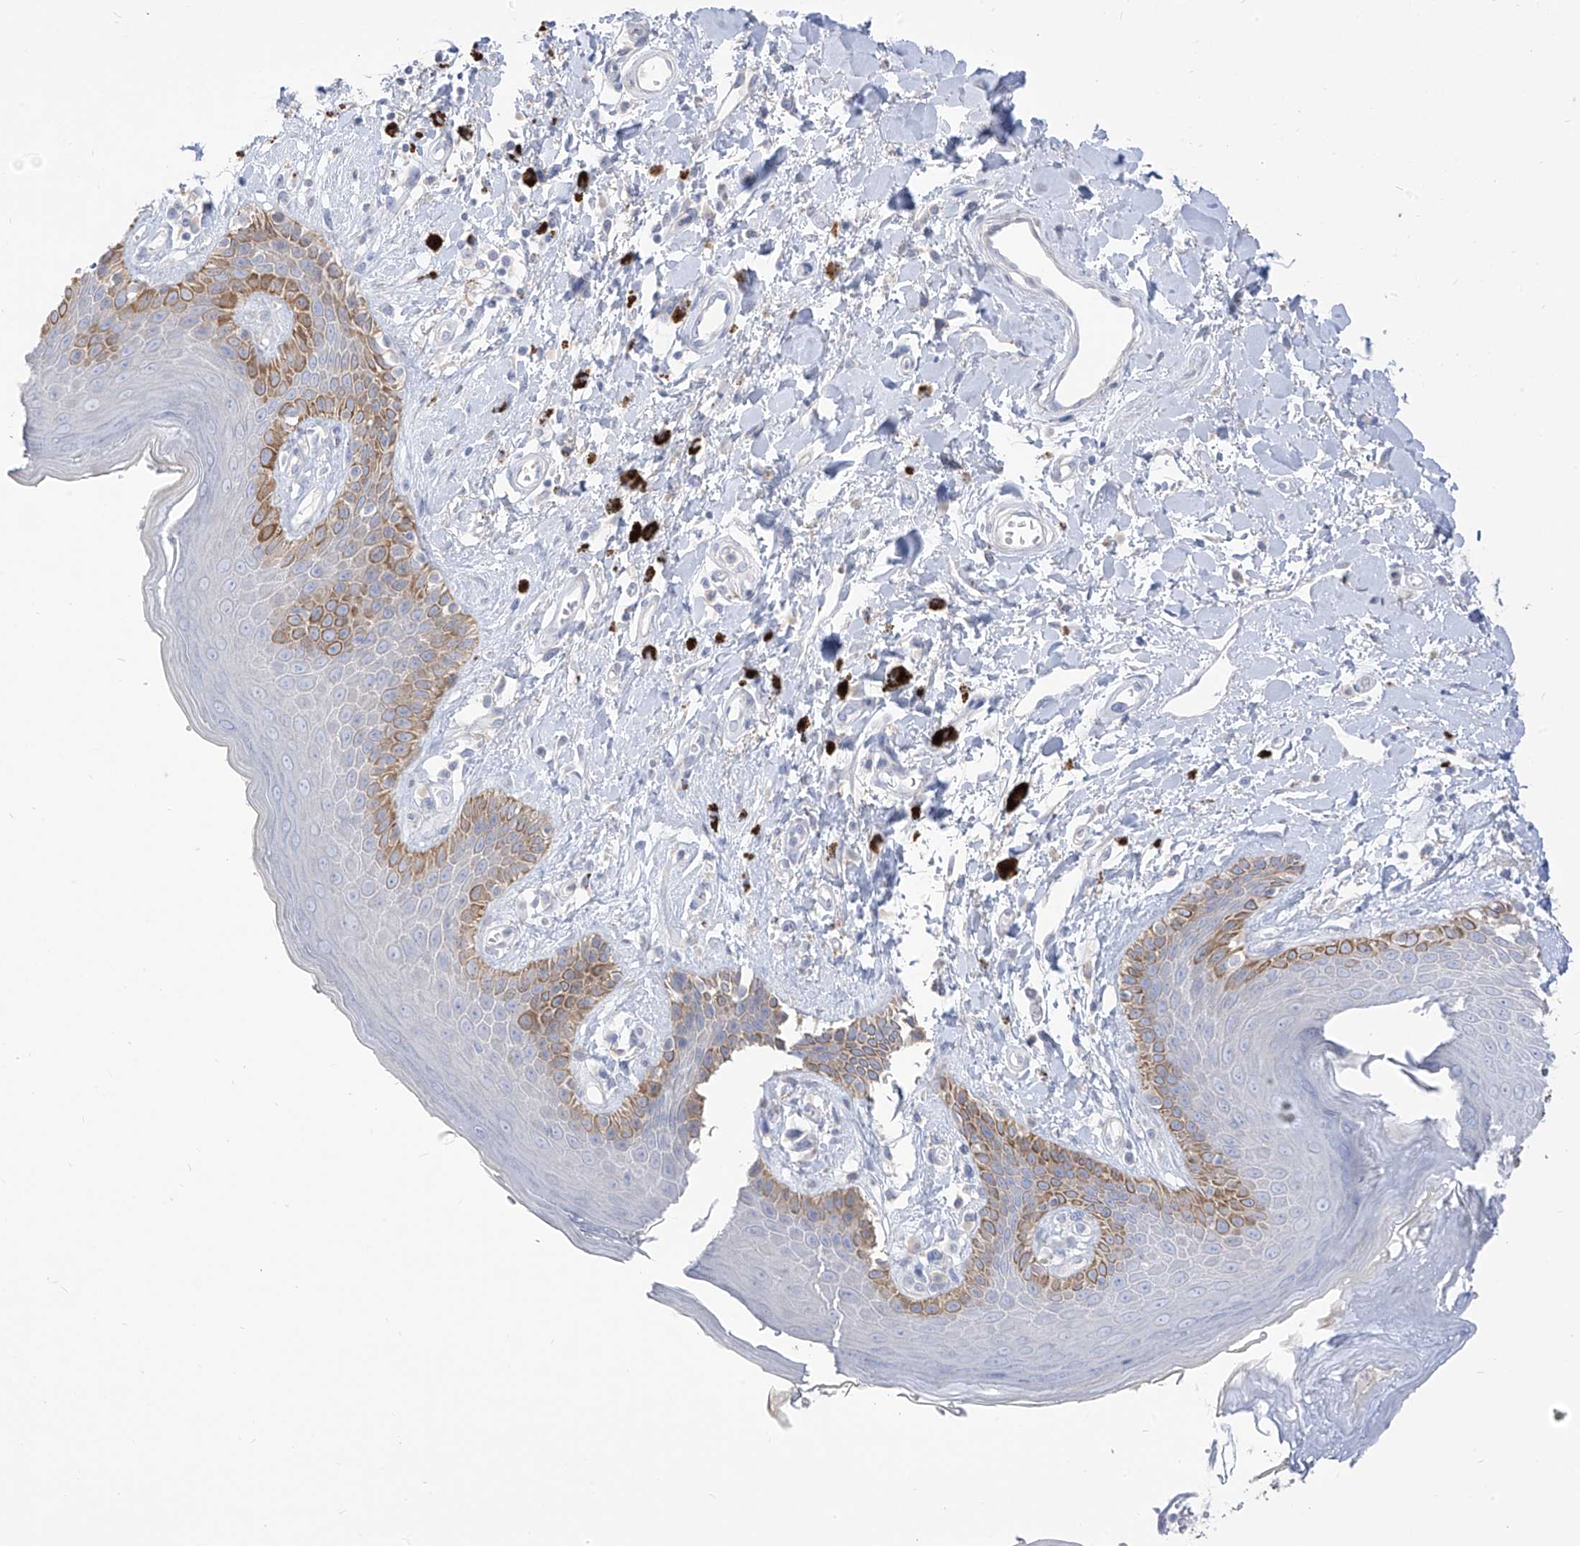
{"staining": {"intensity": "strong", "quantity": "<25%", "location": "cytoplasmic/membranous"}, "tissue": "skin", "cell_type": "Epidermal cells", "image_type": "normal", "snomed": [{"axis": "morphology", "description": "Normal tissue, NOS"}, {"axis": "topography", "description": "Anal"}], "caption": "The immunohistochemical stain shows strong cytoplasmic/membranous positivity in epidermal cells of benign skin.", "gene": "ARHGEF40", "patient": {"sex": "female", "age": 78}}